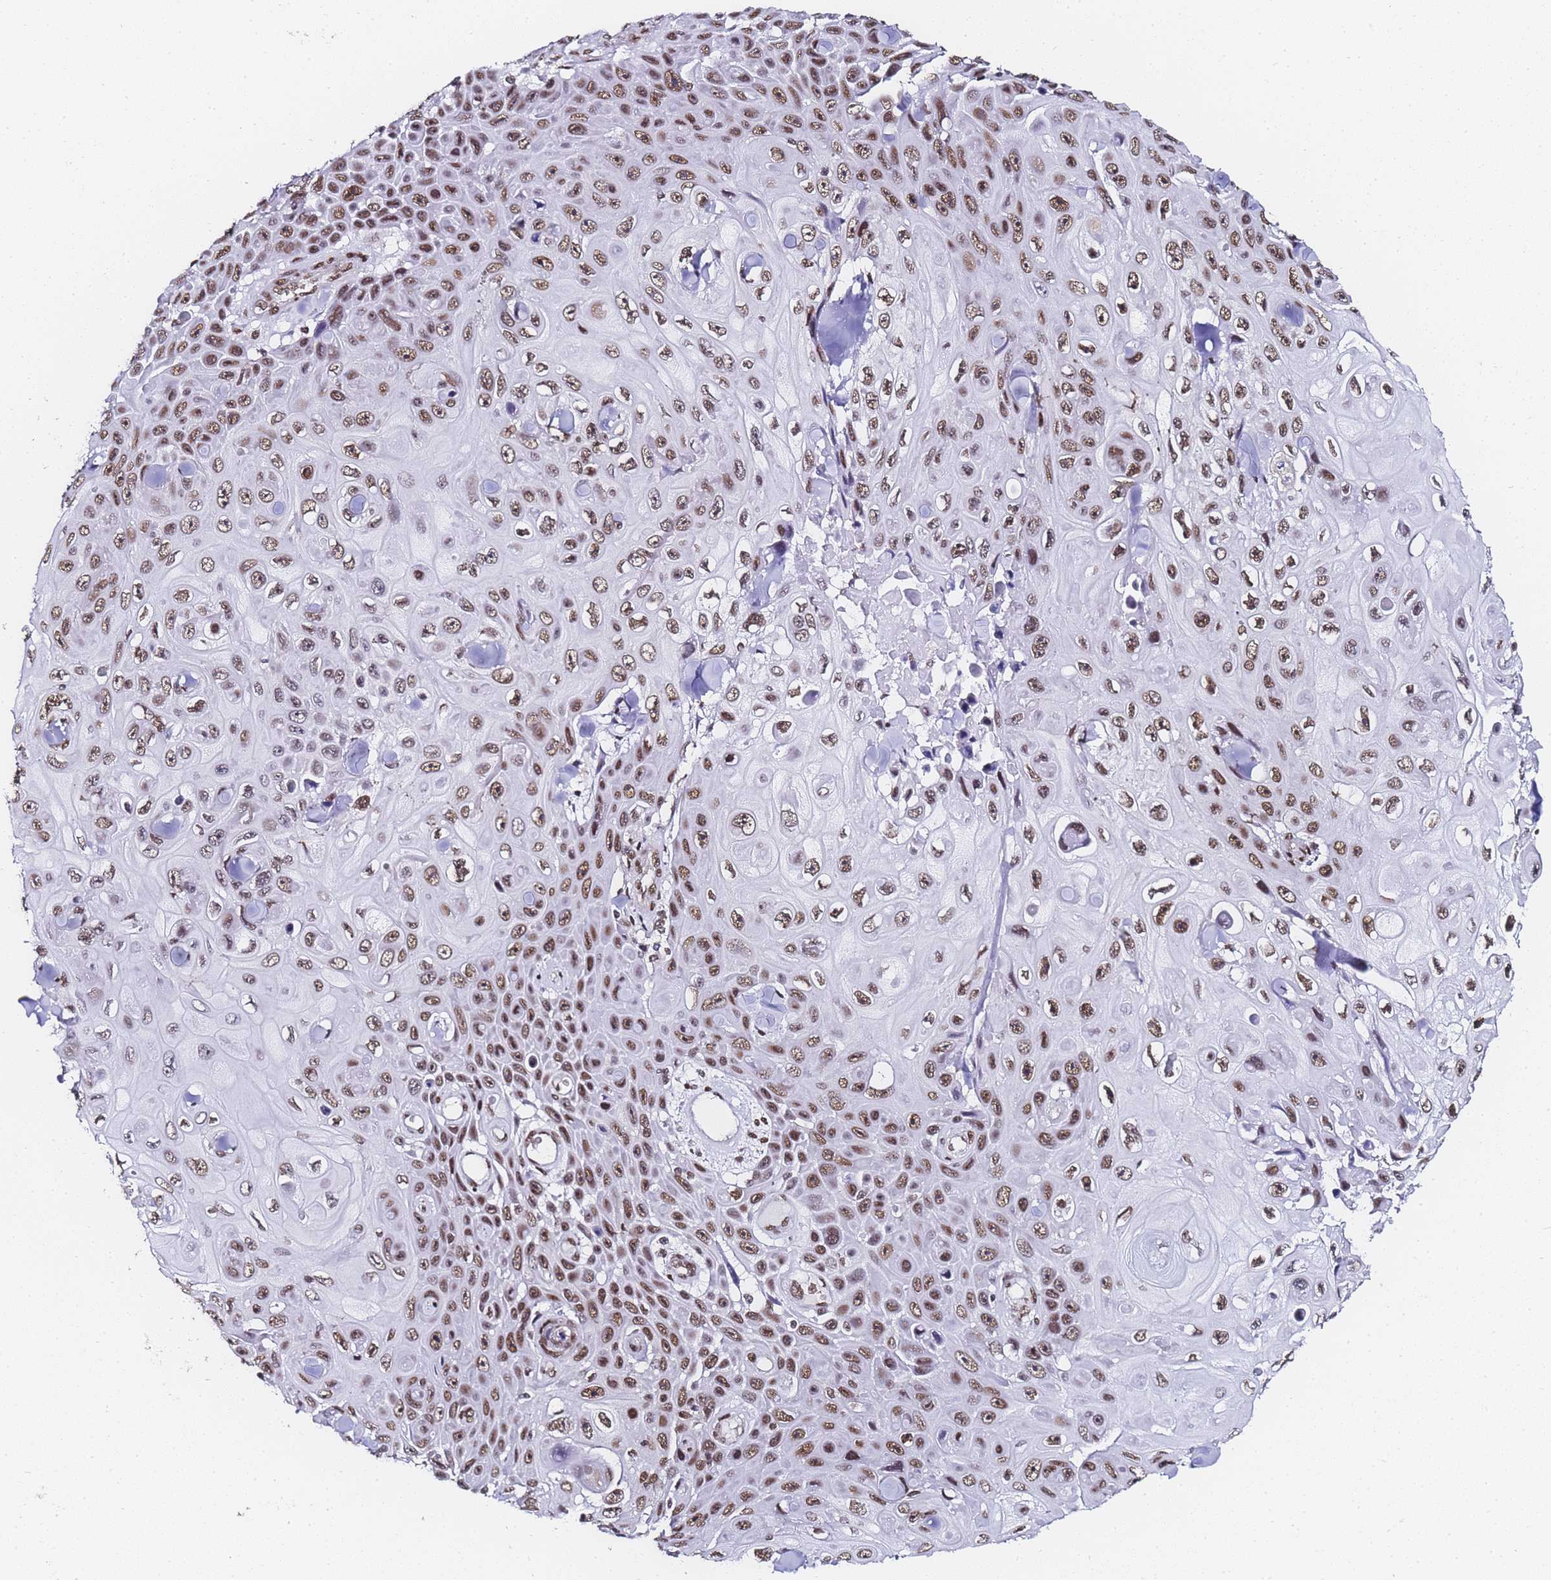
{"staining": {"intensity": "moderate", "quantity": ">75%", "location": "nuclear"}, "tissue": "skin cancer", "cell_type": "Tumor cells", "image_type": "cancer", "snomed": [{"axis": "morphology", "description": "Squamous cell carcinoma, NOS"}, {"axis": "topography", "description": "Skin"}], "caption": "There is medium levels of moderate nuclear staining in tumor cells of squamous cell carcinoma (skin), as demonstrated by immunohistochemical staining (brown color).", "gene": "POLR1A", "patient": {"sex": "male", "age": 82}}